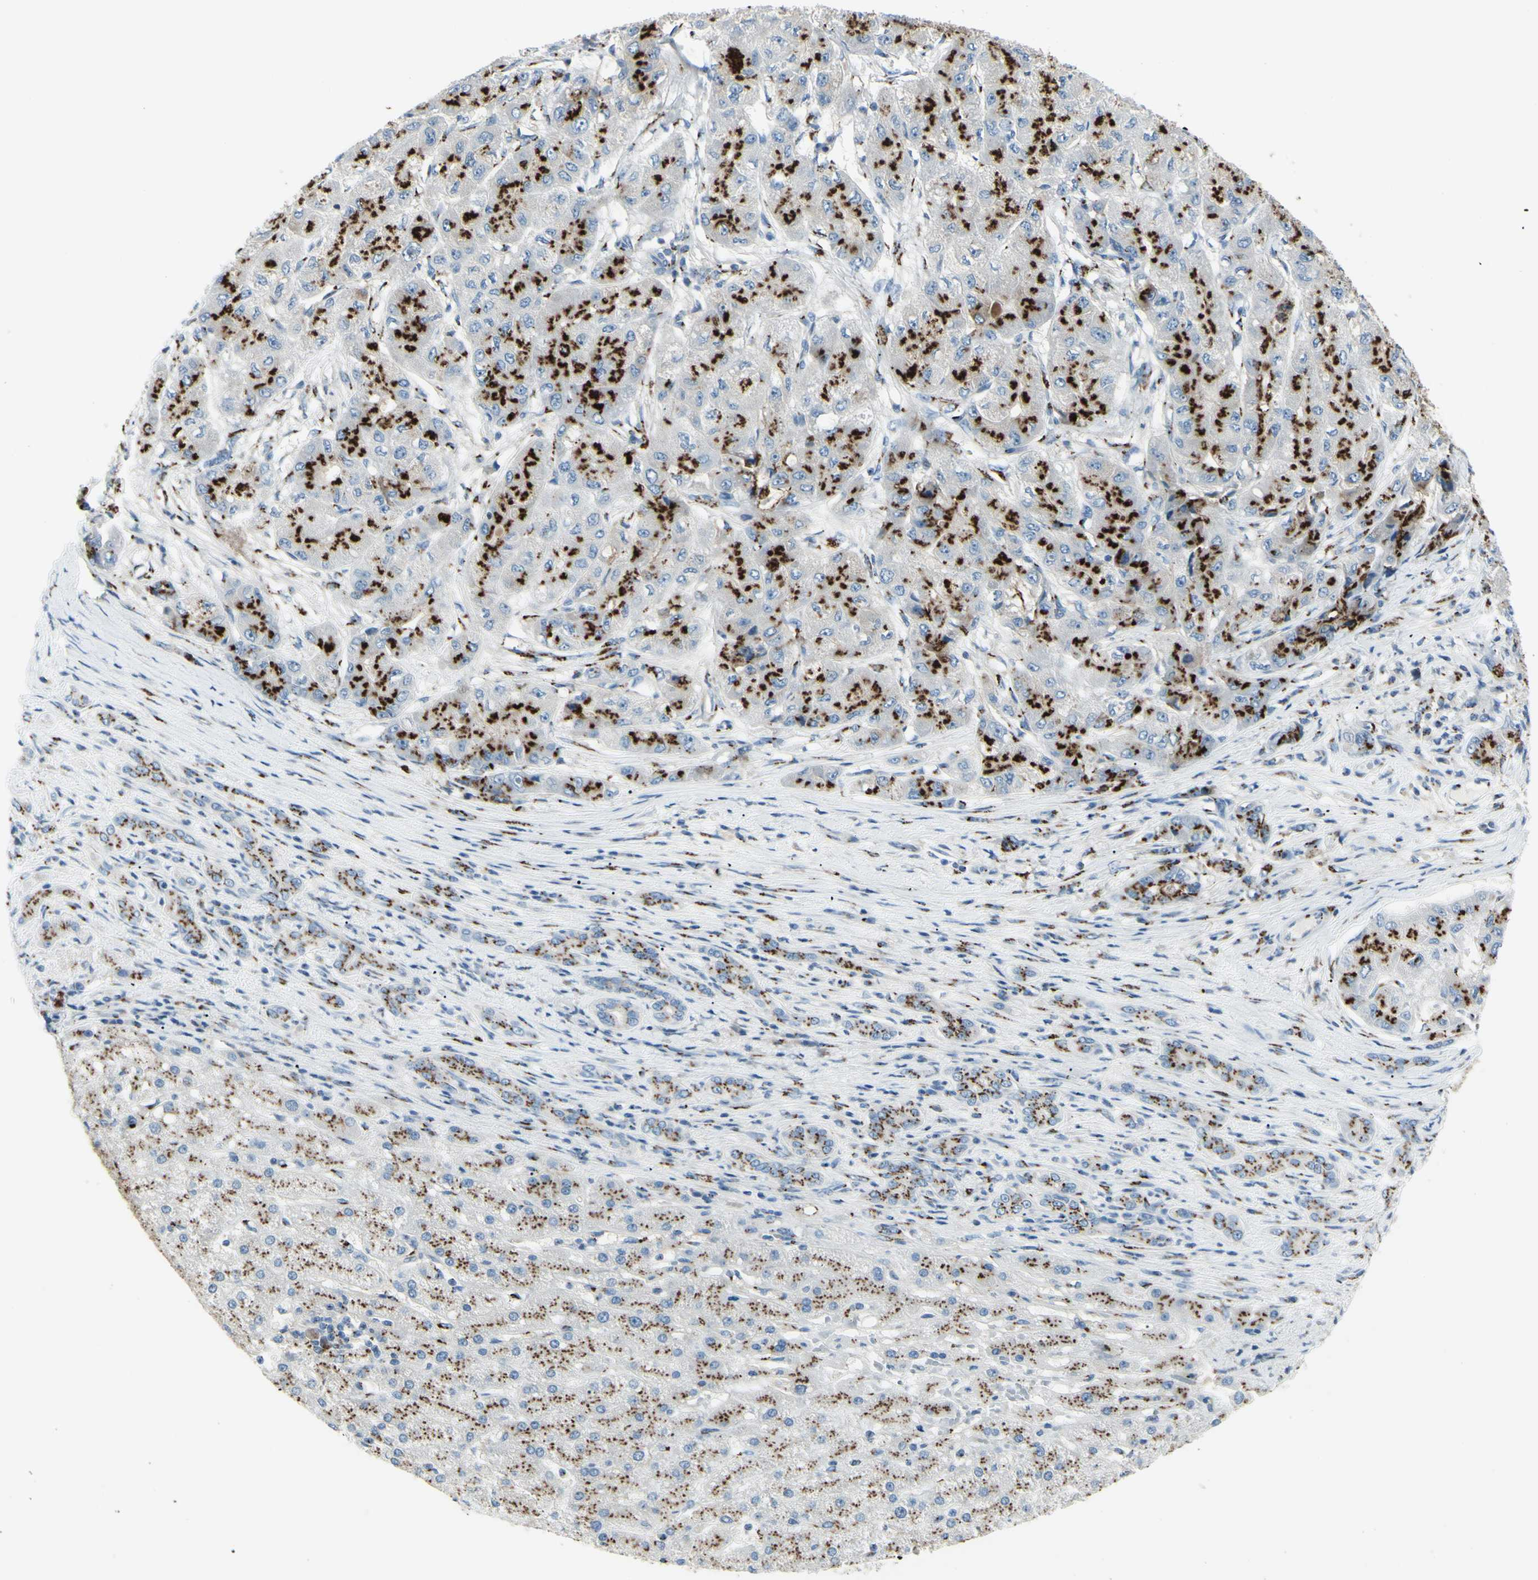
{"staining": {"intensity": "strong", "quantity": ">75%", "location": "cytoplasmic/membranous"}, "tissue": "liver cancer", "cell_type": "Tumor cells", "image_type": "cancer", "snomed": [{"axis": "morphology", "description": "Carcinoma, Hepatocellular, NOS"}, {"axis": "topography", "description": "Liver"}], "caption": "DAB (3,3'-diaminobenzidine) immunohistochemical staining of human liver cancer (hepatocellular carcinoma) shows strong cytoplasmic/membranous protein expression in about >75% of tumor cells.", "gene": "B4GALT1", "patient": {"sex": "male", "age": 80}}